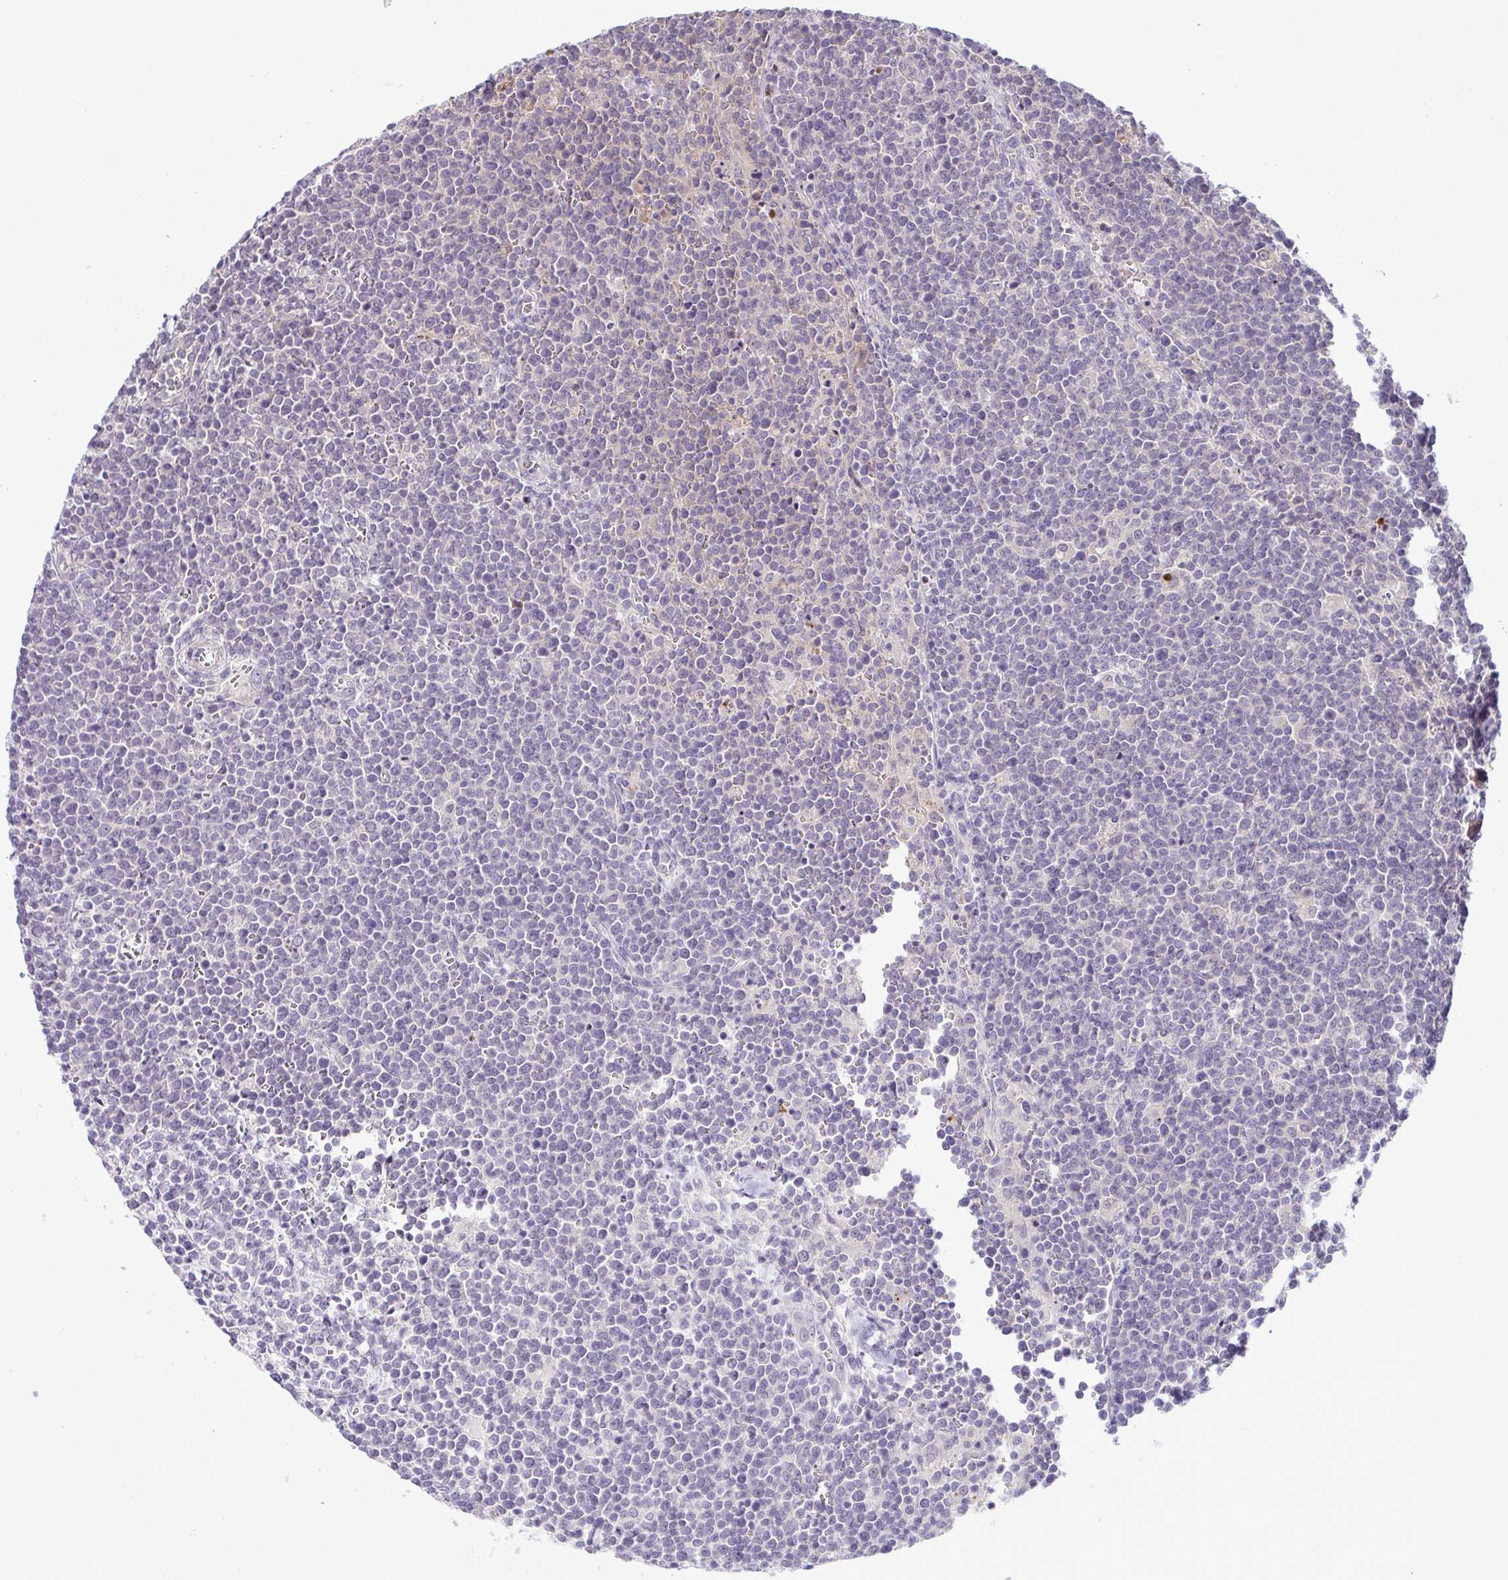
{"staining": {"intensity": "negative", "quantity": "none", "location": "none"}, "tissue": "lymphoma", "cell_type": "Tumor cells", "image_type": "cancer", "snomed": [{"axis": "morphology", "description": "Malignant lymphoma, non-Hodgkin's type, High grade"}, {"axis": "topography", "description": "Lymph node"}], "caption": "Tumor cells show no significant protein expression in lymphoma.", "gene": "SYNPO2L", "patient": {"sex": "male", "age": 61}}